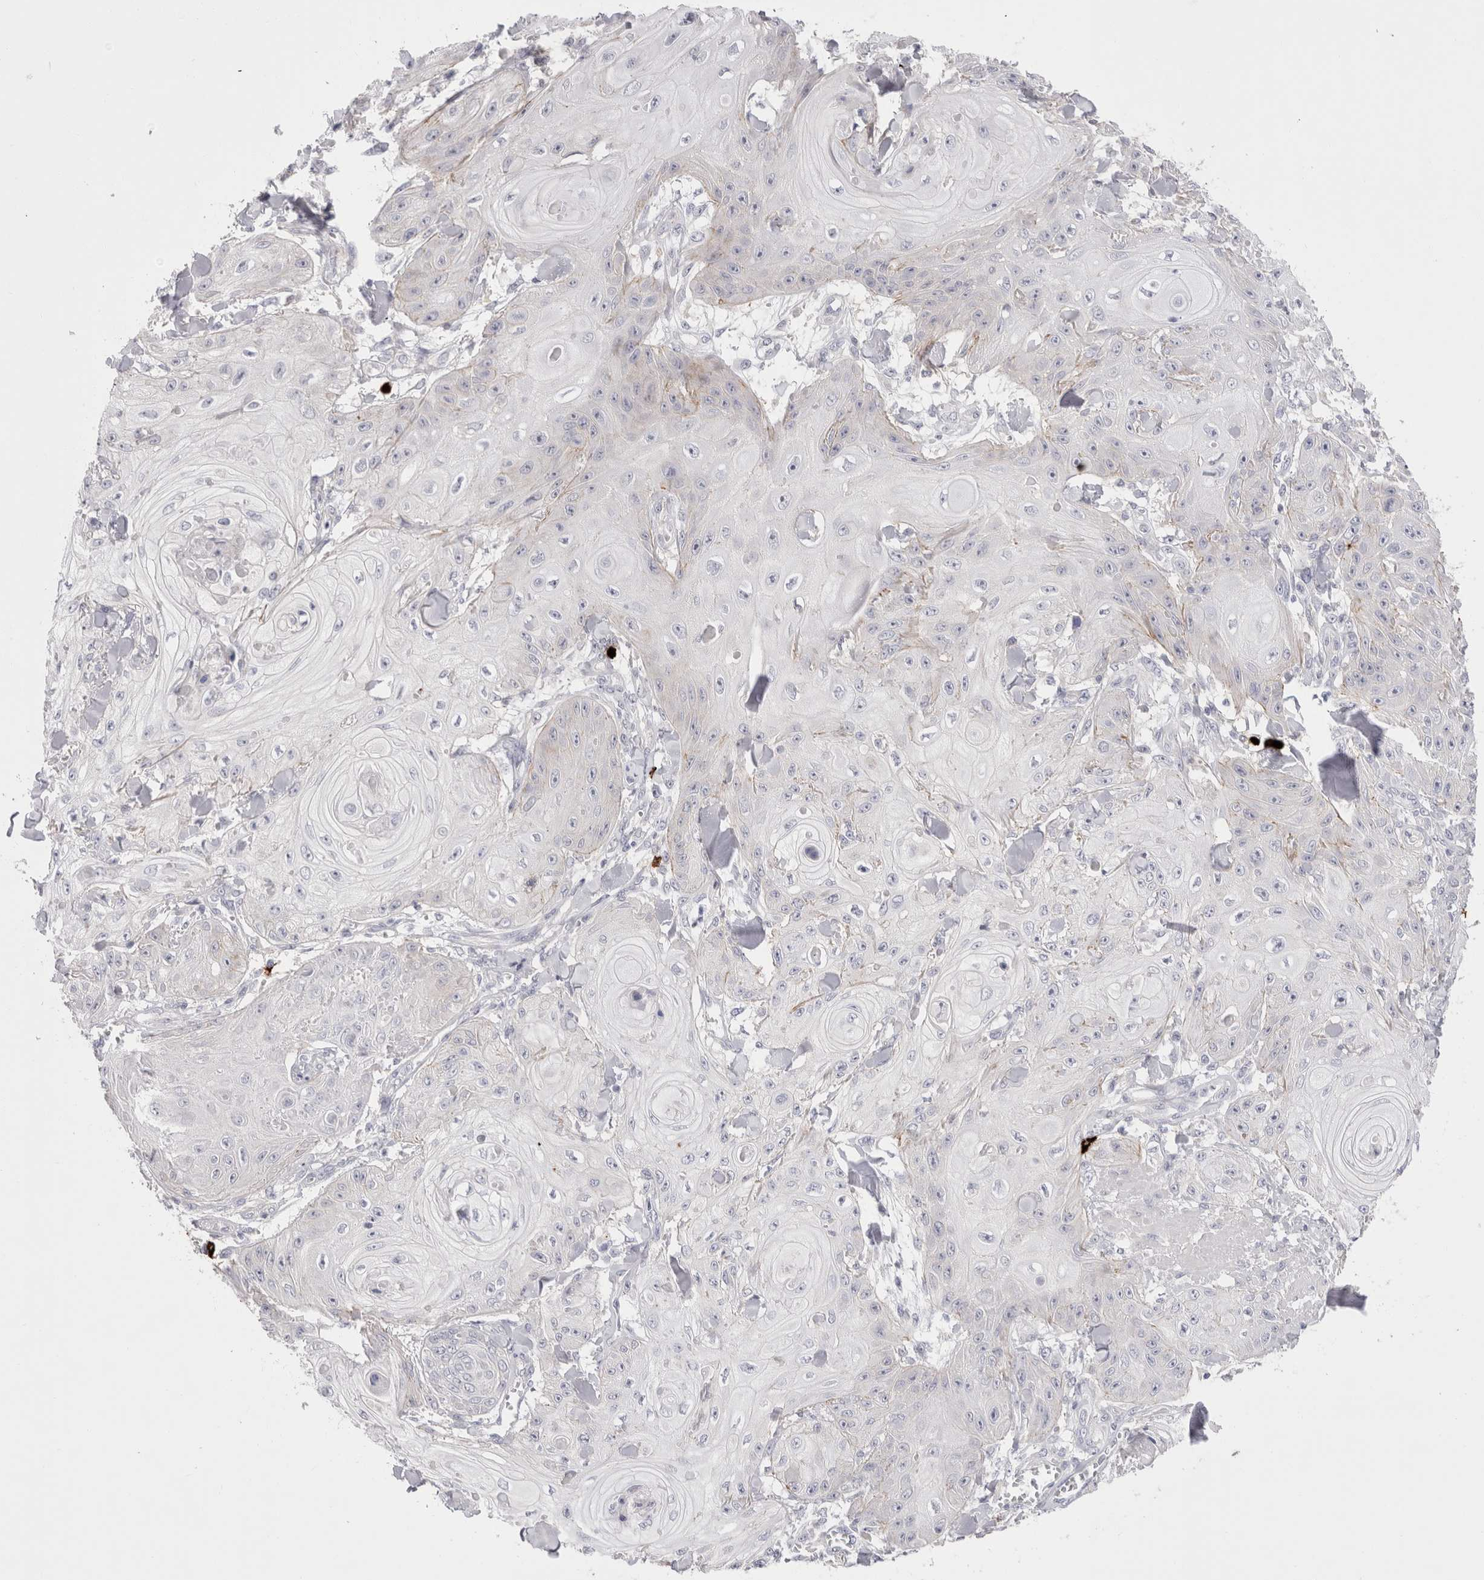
{"staining": {"intensity": "negative", "quantity": "none", "location": "none"}, "tissue": "skin cancer", "cell_type": "Tumor cells", "image_type": "cancer", "snomed": [{"axis": "morphology", "description": "Squamous cell carcinoma, NOS"}, {"axis": "topography", "description": "Skin"}], "caption": "Immunohistochemistry (IHC) histopathology image of neoplastic tissue: skin cancer stained with DAB exhibits no significant protein expression in tumor cells. (Brightfield microscopy of DAB (3,3'-diaminobenzidine) immunohistochemistry (IHC) at high magnification).", "gene": "SPINK2", "patient": {"sex": "male", "age": 74}}